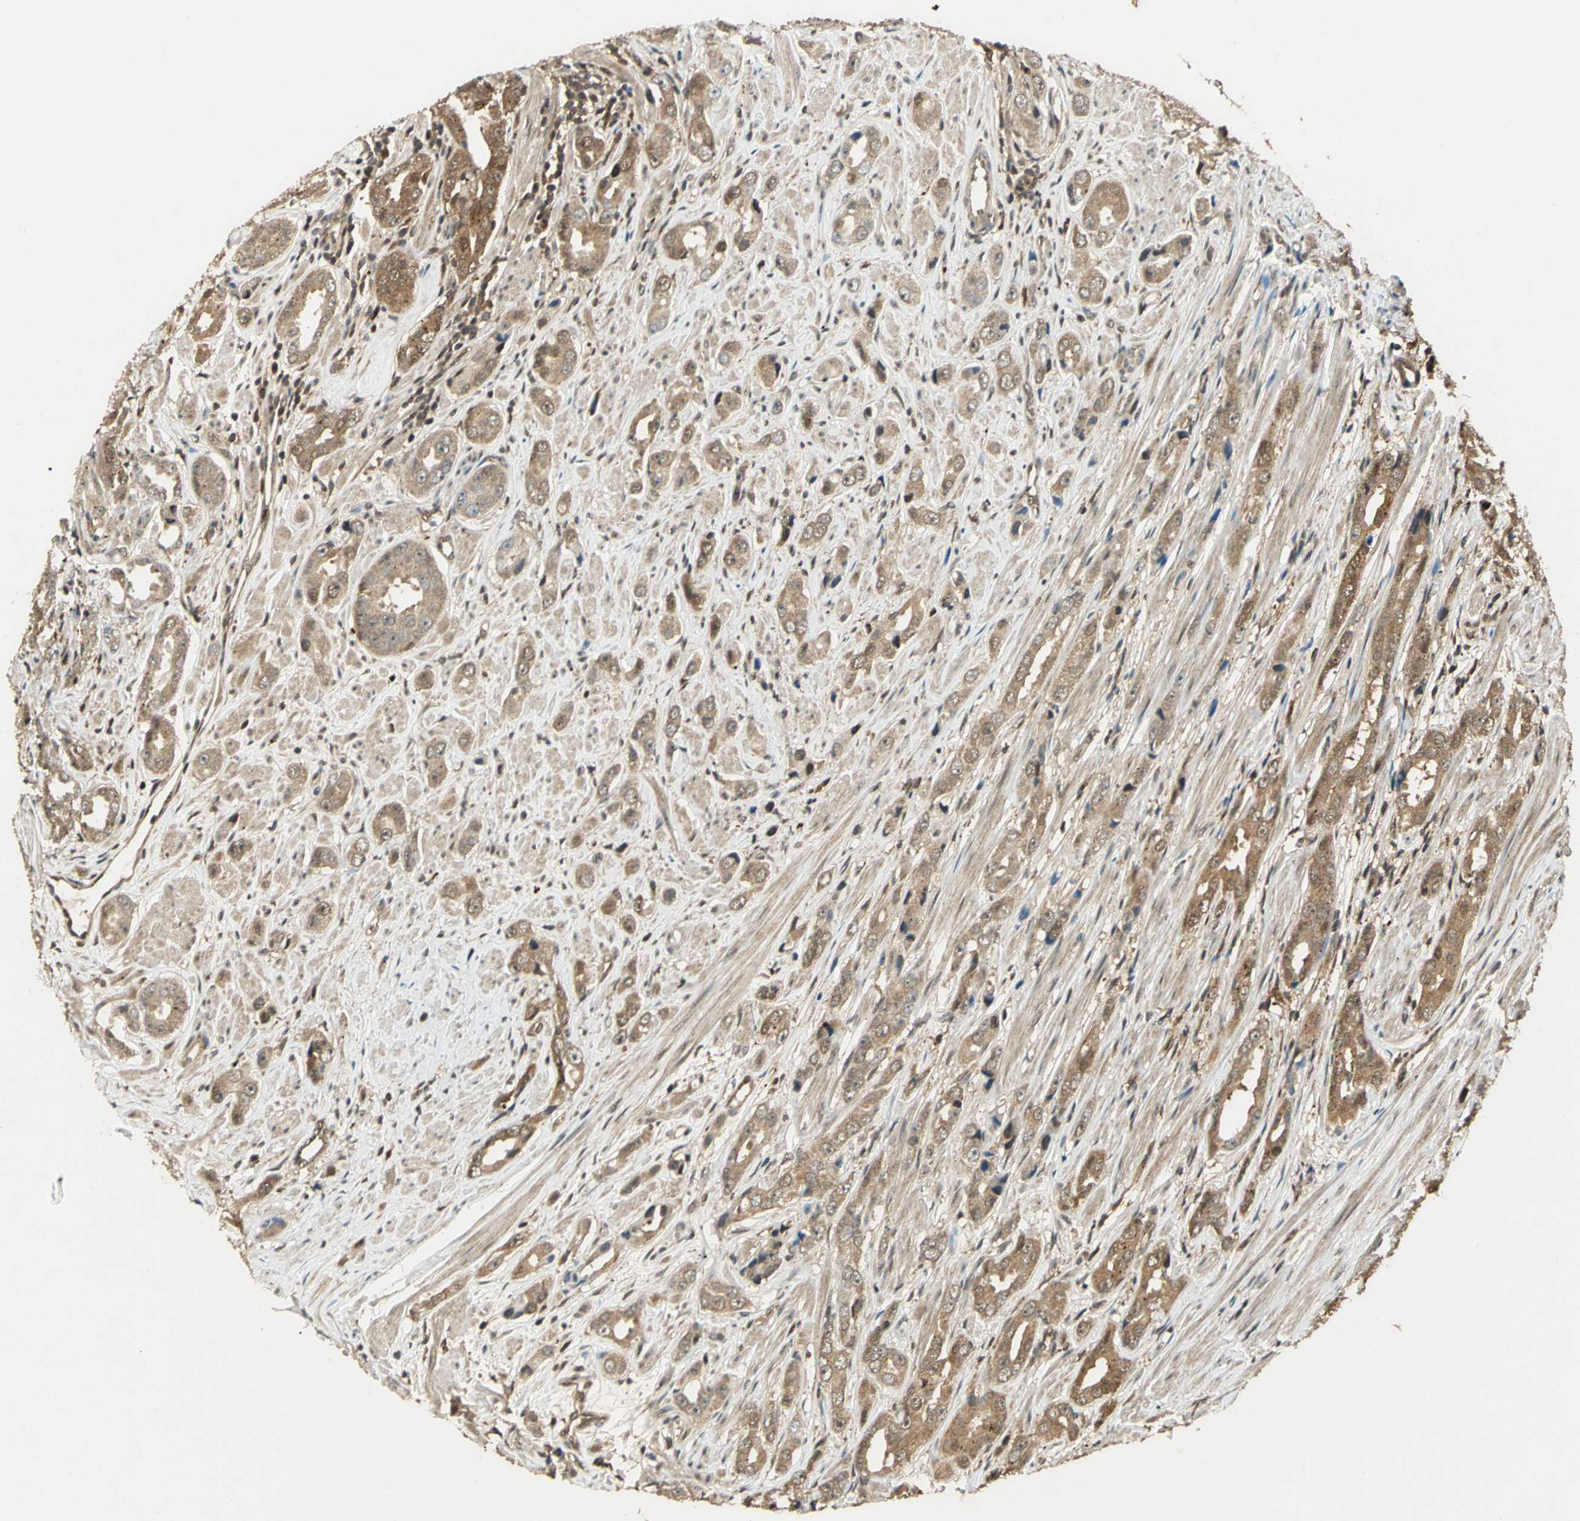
{"staining": {"intensity": "moderate", "quantity": ">75%", "location": "cytoplasmic/membranous,nuclear"}, "tissue": "prostate cancer", "cell_type": "Tumor cells", "image_type": "cancer", "snomed": [{"axis": "morphology", "description": "Adenocarcinoma, Medium grade"}, {"axis": "topography", "description": "Prostate"}], "caption": "Immunohistochemical staining of prostate adenocarcinoma (medium-grade) reveals medium levels of moderate cytoplasmic/membranous and nuclear expression in approximately >75% of tumor cells. The staining was performed using DAB (3,3'-diaminobenzidine) to visualize the protein expression in brown, while the nuclei were stained in blue with hematoxylin (Magnification: 20x).", "gene": "PPP1R13L", "patient": {"sex": "male", "age": 53}}